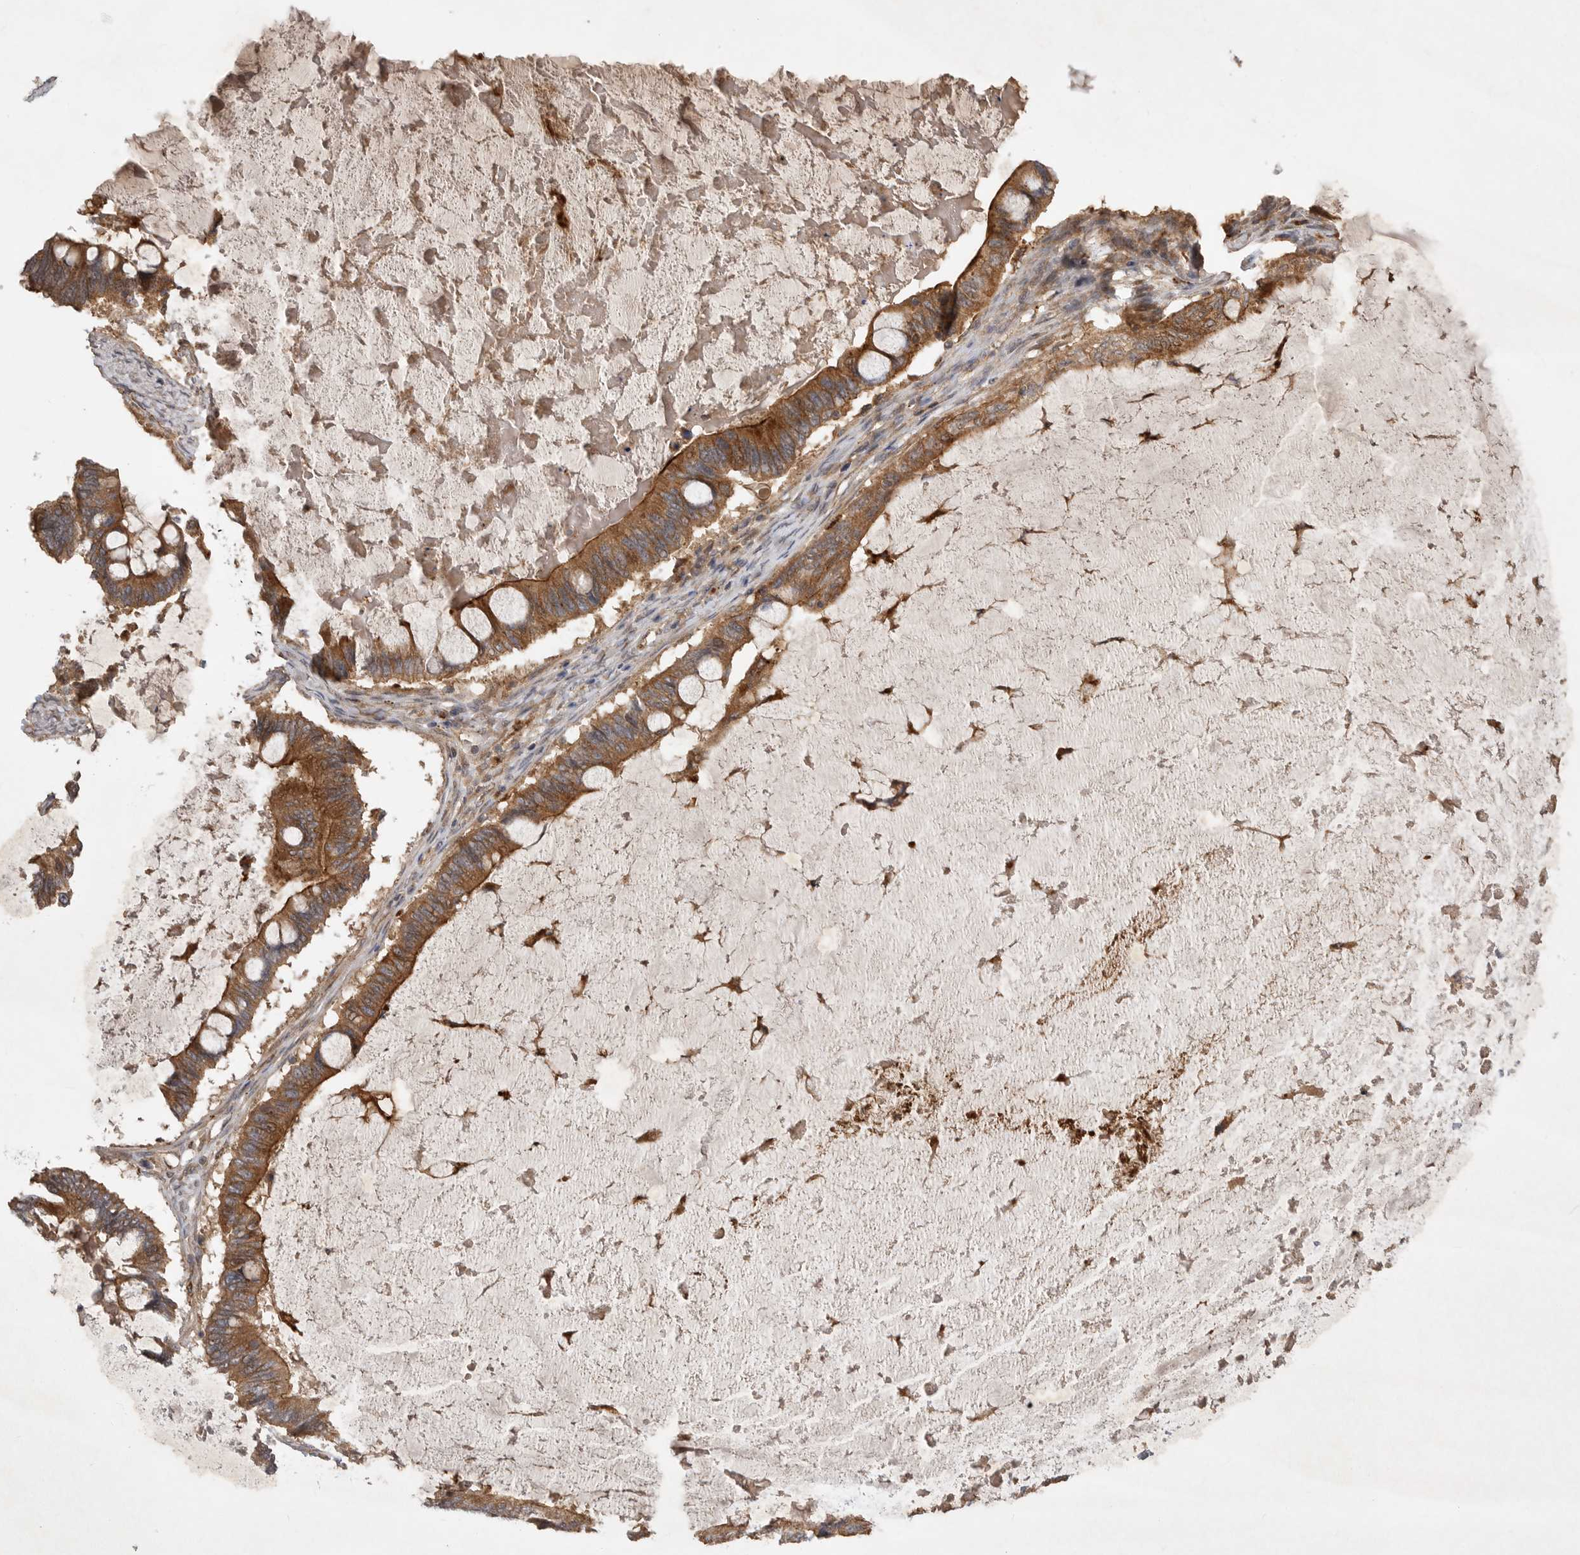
{"staining": {"intensity": "moderate", "quantity": ">75%", "location": "cytoplasmic/membranous"}, "tissue": "ovarian cancer", "cell_type": "Tumor cells", "image_type": "cancer", "snomed": [{"axis": "morphology", "description": "Cystadenocarcinoma, mucinous, NOS"}, {"axis": "topography", "description": "Ovary"}], "caption": "This micrograph demonstrates immunohistochemistry staining of ovarian cancer (mucinous cystadenocarcinoma), with medium moderate cytoplasmic/membranous positivity in approximately >75% of tumor cells.", "gene": "ZNF232", "patient": {"sex": "female", "age": 61}}